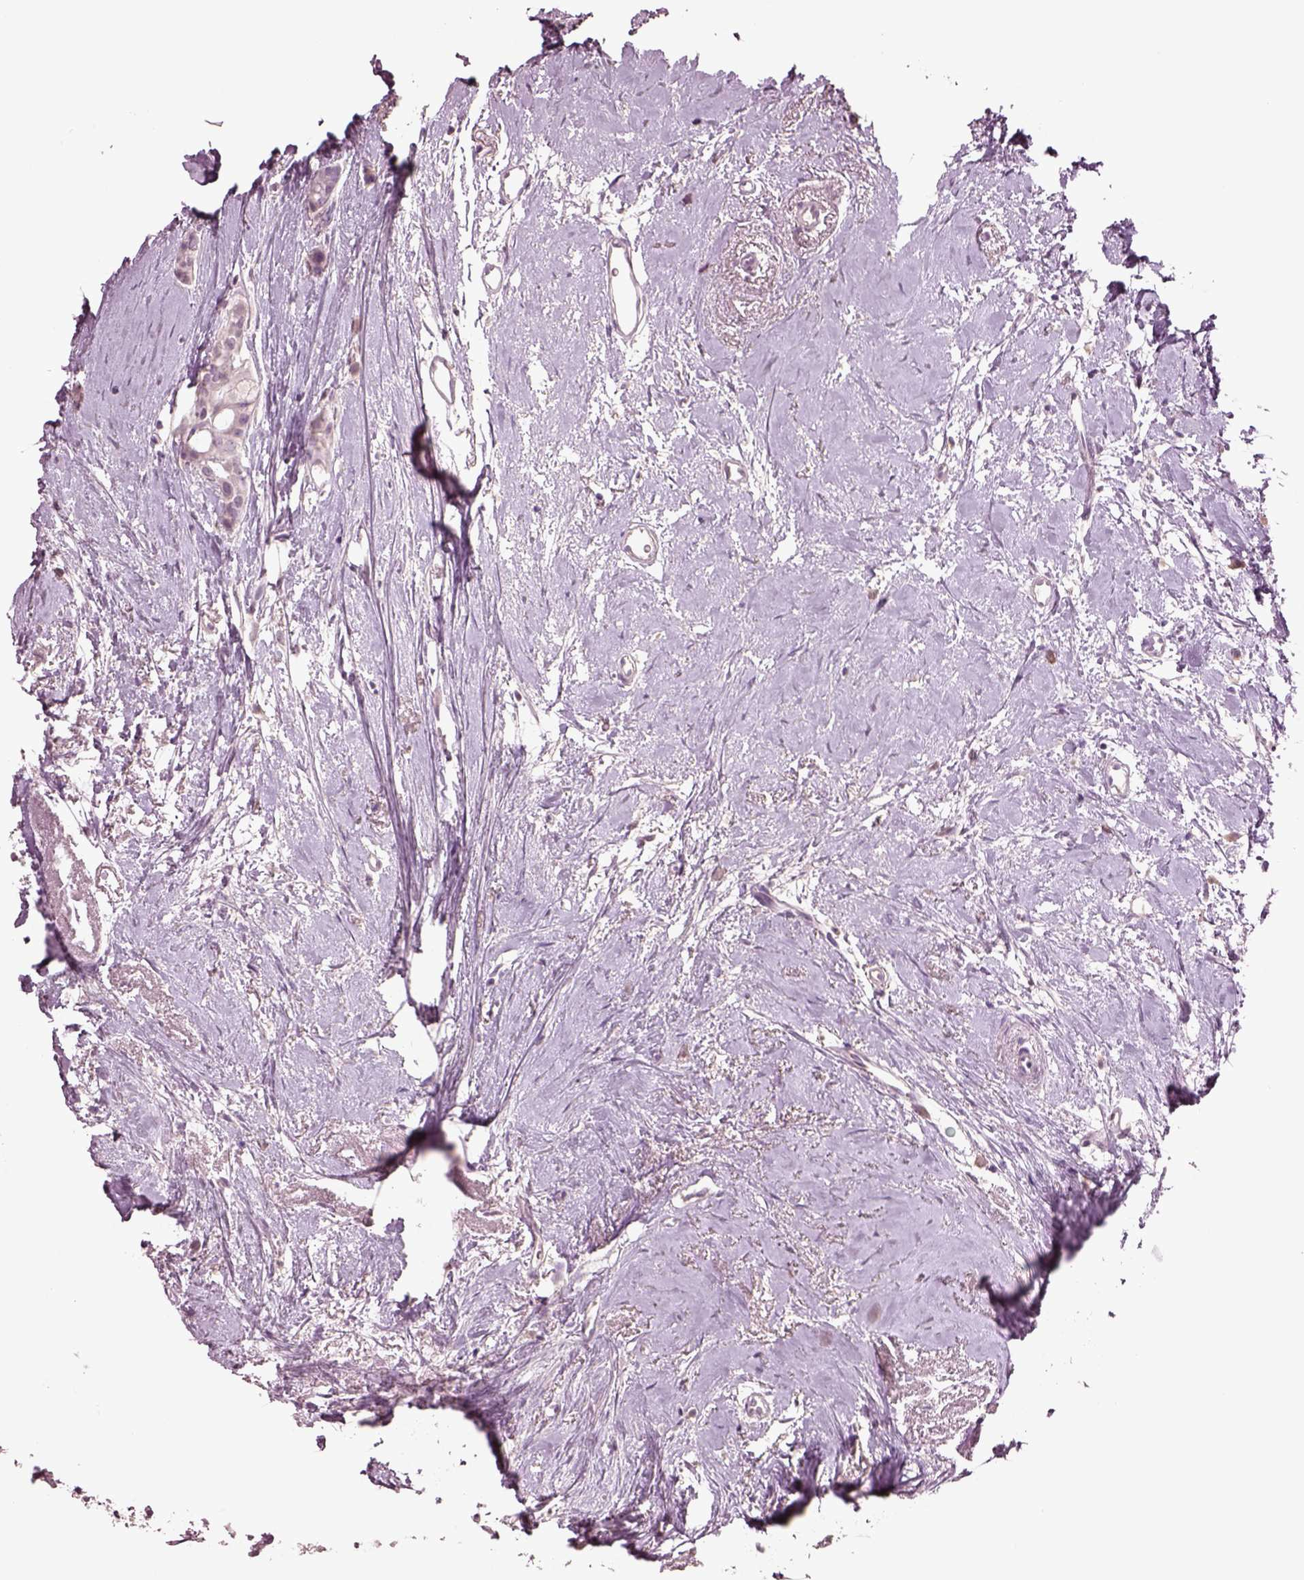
{"staining": {"intensity": "negative", "quantity": "none", "location": "none"}, "tissue": "breast cancer", "cell_type": "Tumor cells", "image_type": "cancer", "snomed": [{"axis": "morphology", "description": "Duct carcinoma"}, {"axis": "topography", "description": "Breast"}], "caption": "A photomicrograph of intraductal carcinoma (breast) stained for a protein displays no brown staining in tumor cells.", "gene": "CLPSL1", "patient": {"sex": "female", "age": 40}}